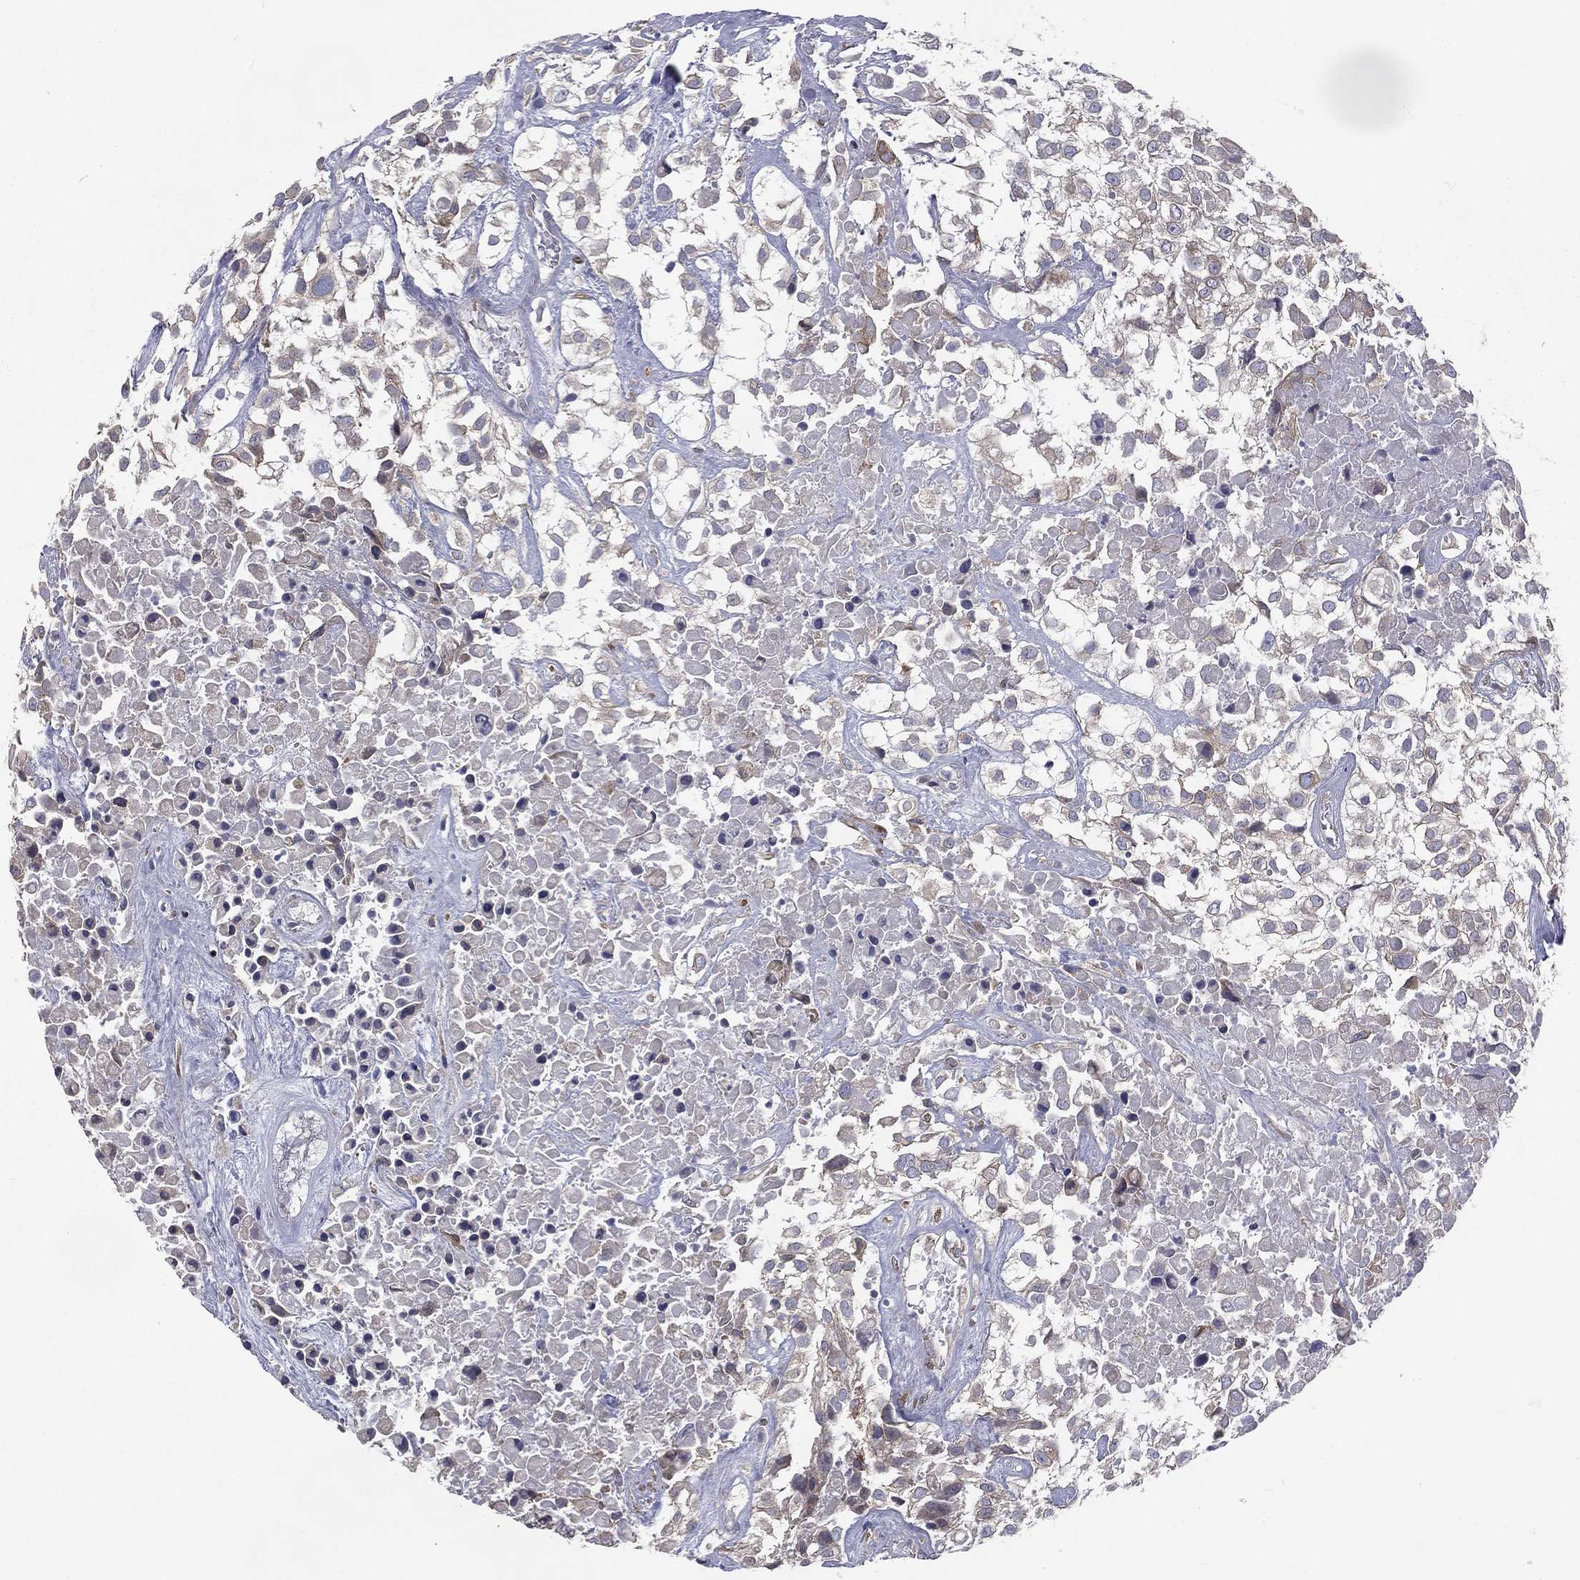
{"staining": {"intensity": "weak", "quantity": "25%-75%", "location": "cytoplasmic/membranous"}, "tissue": "urothelial cancer", "cell_type": "Tumor cells", "image_type": "cancer", "snomed": [{"axis": "morphology", "description": "Urothelial carcinoma, High grade"}, {"axis": "topography", "description": "Urinary bladder"}], "caption": "High-grade urothelial carcinoma tissue displays weak cytoplasmic/membranous positivity in approximately 25%-75% of tumor cells", "gene": "PGRMC1", "patient": {"sex": "male", "age": 56}}